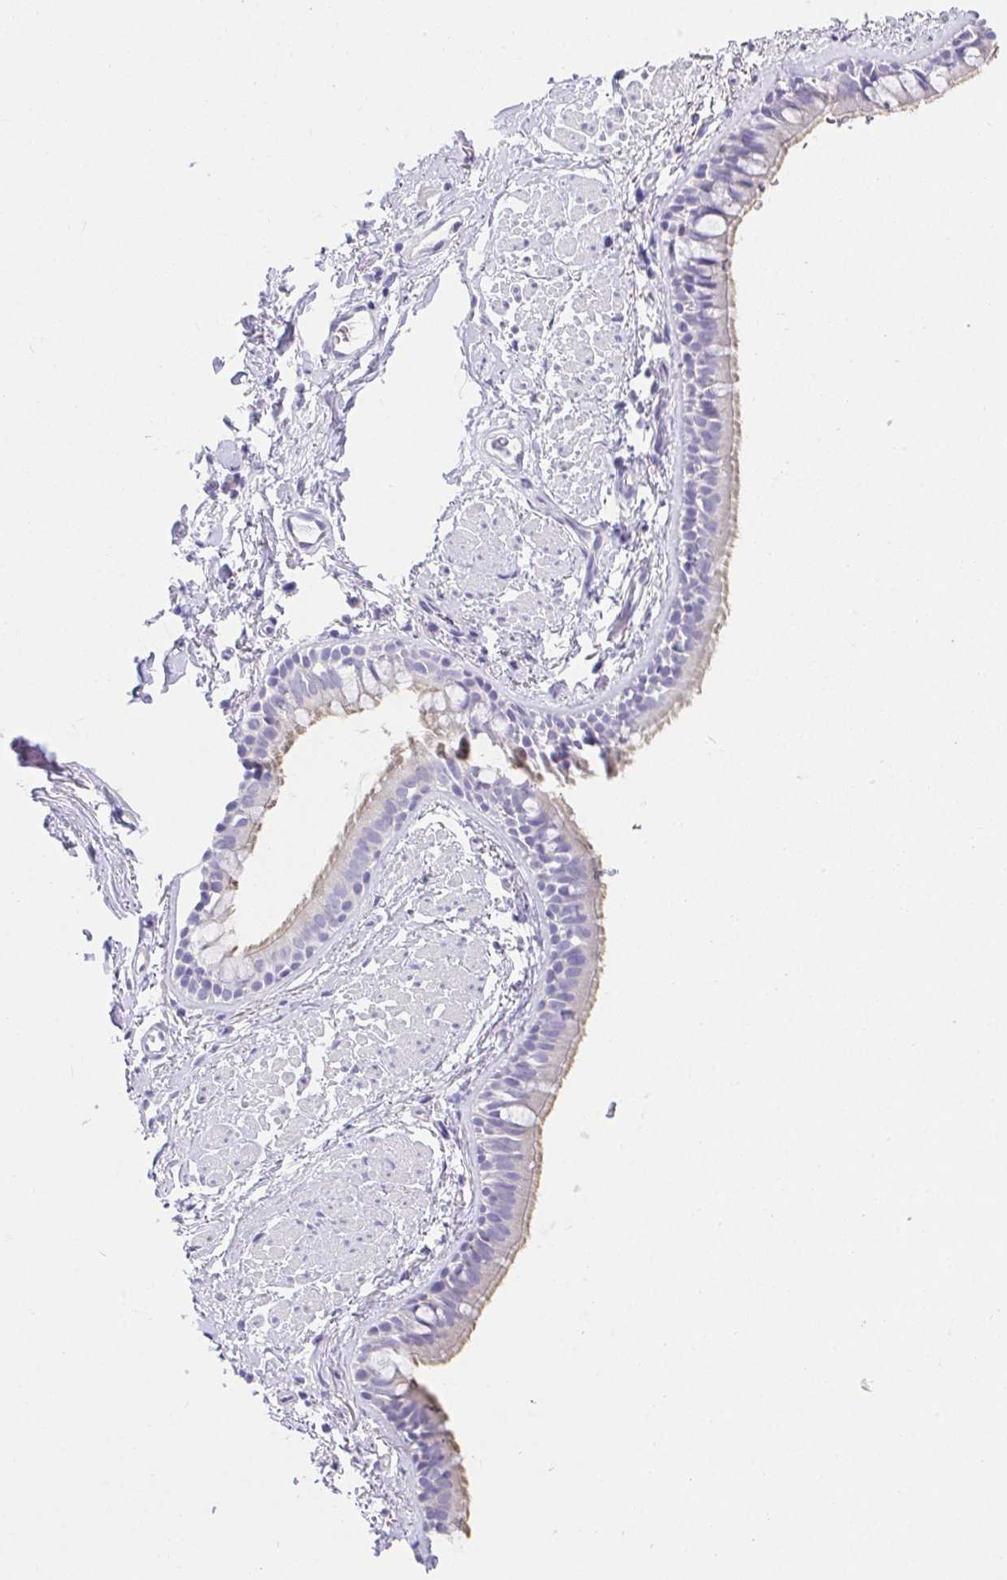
{"staining": {"intensity": "weak", "quantity": "<25%", "location": "cytoplasmic/membranous"}, "tissue": "bronchus", "cell_type": "Respiratory epithelial cells", "image_type": "normal", "snomed": [{"axis": "morphology", "description": "Normal tissue, NOS"}, {"axis": "topography", "description": "Lymph node"}, {"axis": "topography", "description": "Cartilage tissue"}, {"axis": "topography", "description": "Bronchus"}], "caption": "DAB (3,3'-diaminobenzidine) immunohistochemical staining of normal human bronchus demonstrates no significant positivity in respiratory epithelial cells.", "gene": "VGLL1", "patient": {"sex": "female", "age": 70}}